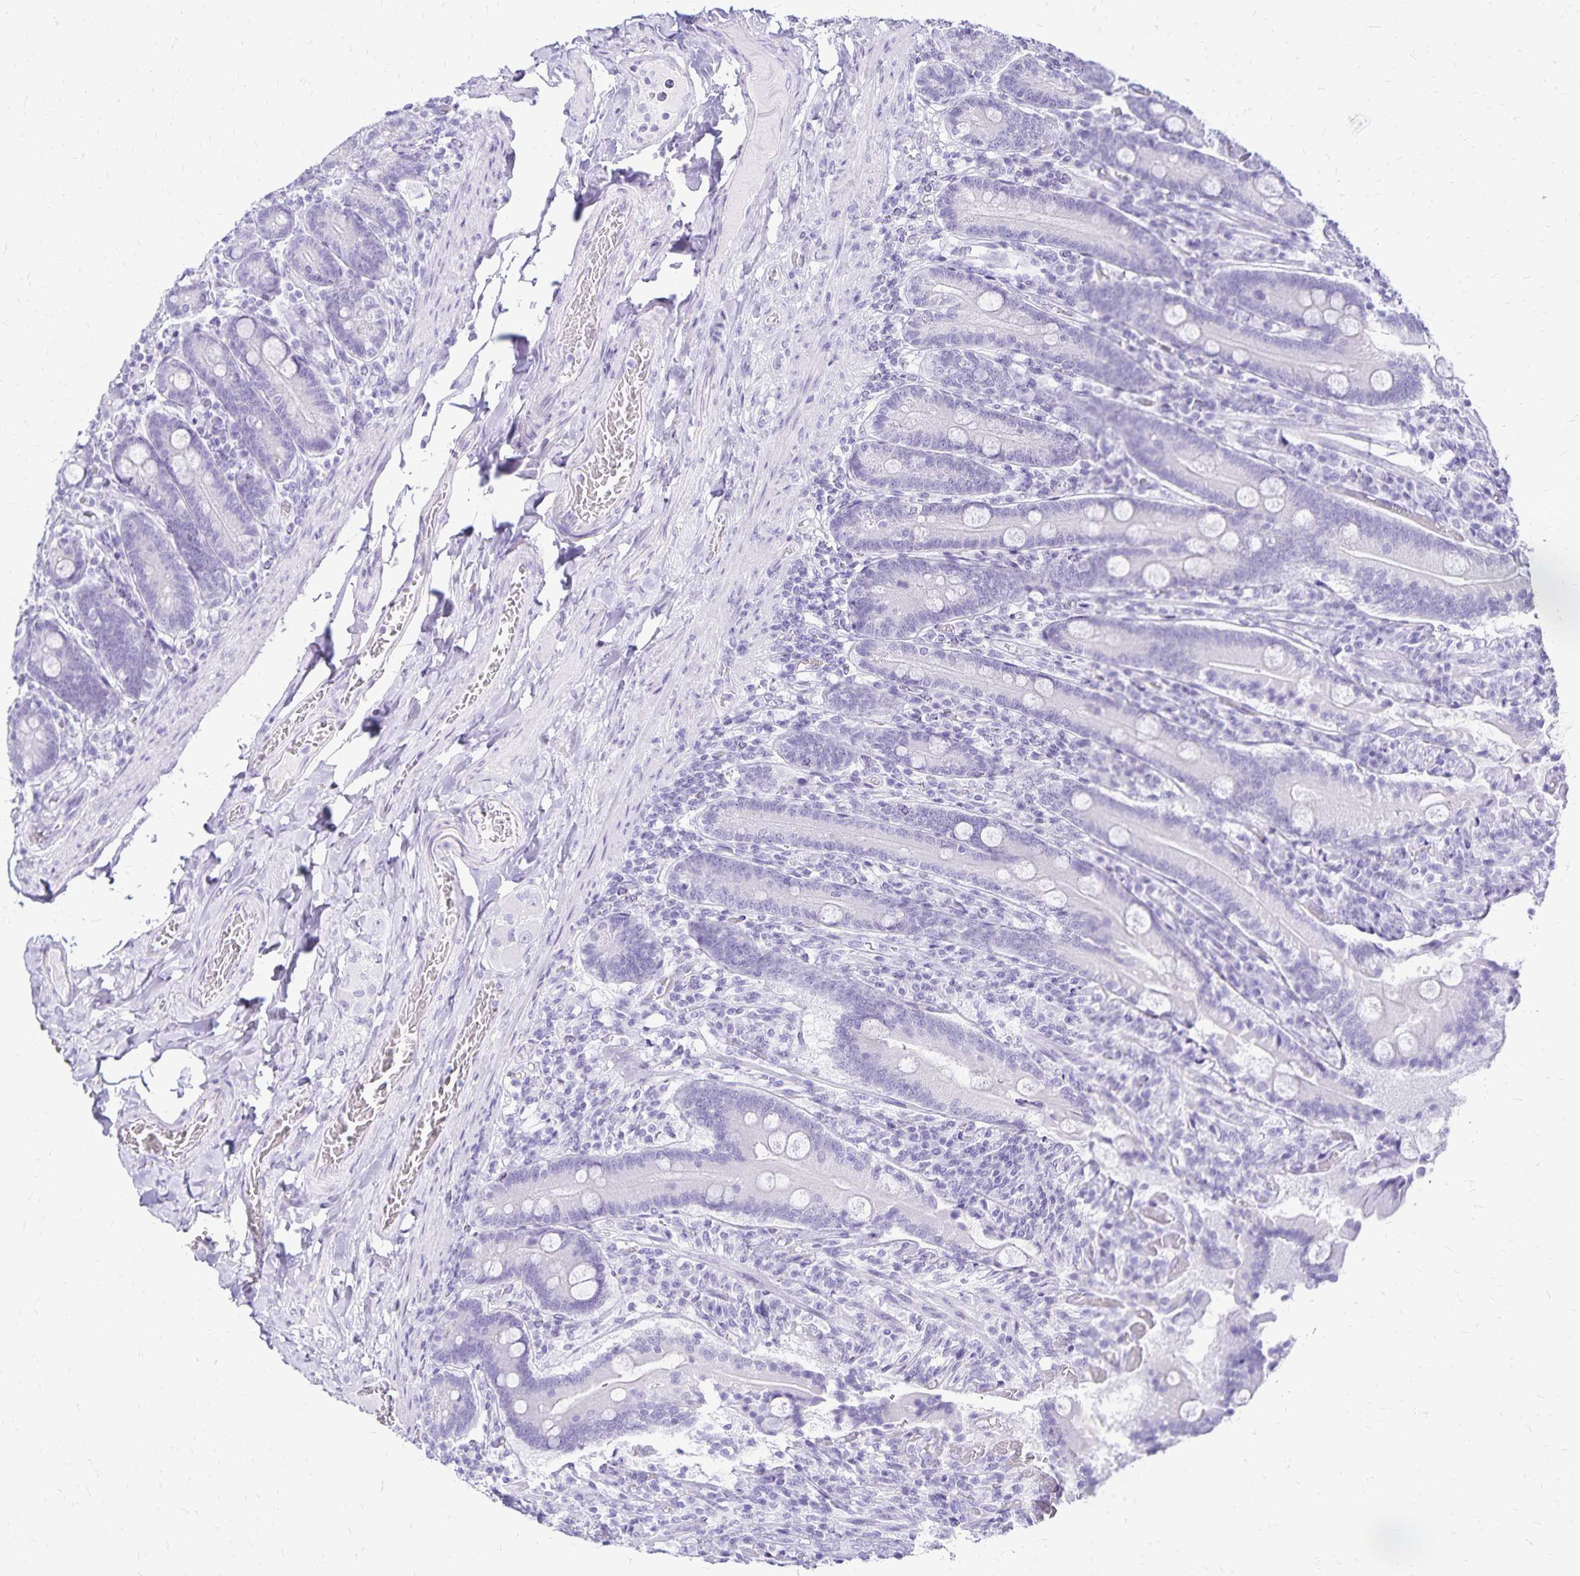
{"staining": {"intensity": "negative", "quantity": "none", "location": "none"}, "tissue": "duodenum", "cell_type": "Glandular cells", "image_type": "normal", "snomed": [{"axis": "morphology", "description": "Normal tissue, NOS"}, {"axis": "topography", "description": "Duodenum"}], "caption": "A histopathology image of human duodenum is negative for staining in glandular cells. Brightfield microscopy of IHC stained with DAB (brown) and hematoxylin (blue), captured at high magnification.", "gene": "LIN28B", "patient": {"sex": "female", "age": 62}}